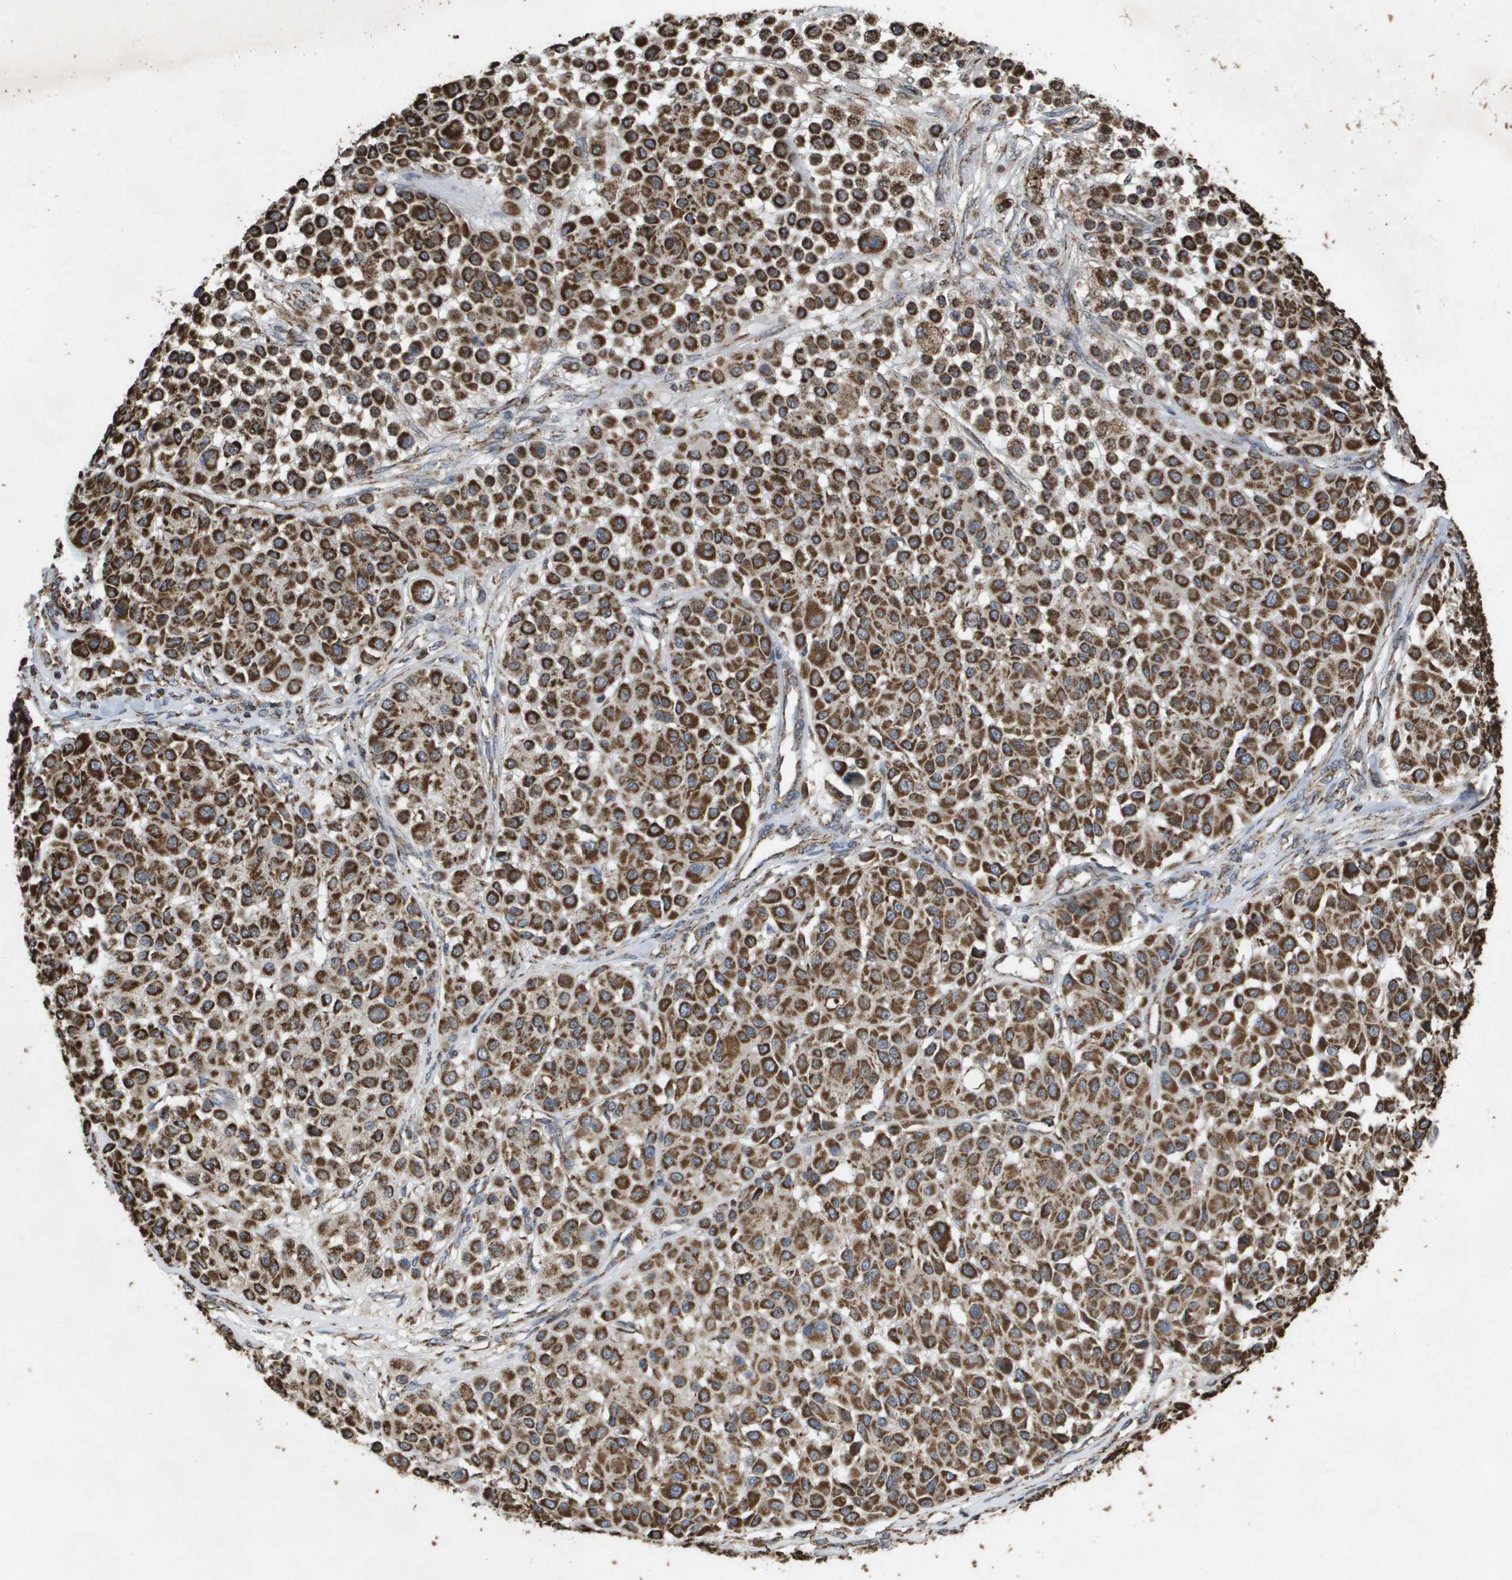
{"staining": {"intensity": "moderate", "quantity": ">75%", "location": "cytoplasmic/membranous"}, "tissue": "melanoma", "cell_type": "Tumor cells", "image_type": "cancer", "snomed": [{"axis": "morphology", "description": "Malignant melanoma, Metastatic site"}, {"axis": "topography", "description": "Soft tissue"}], "caption": "Tumor cells exhibit medium levels of moderate cytoplasmic/membranous positivity in approximately >75% of cells in malignant melanoma (metastatic site).", "gene": "HSPE1", "patient": {"sex": "male", "age": 41}}